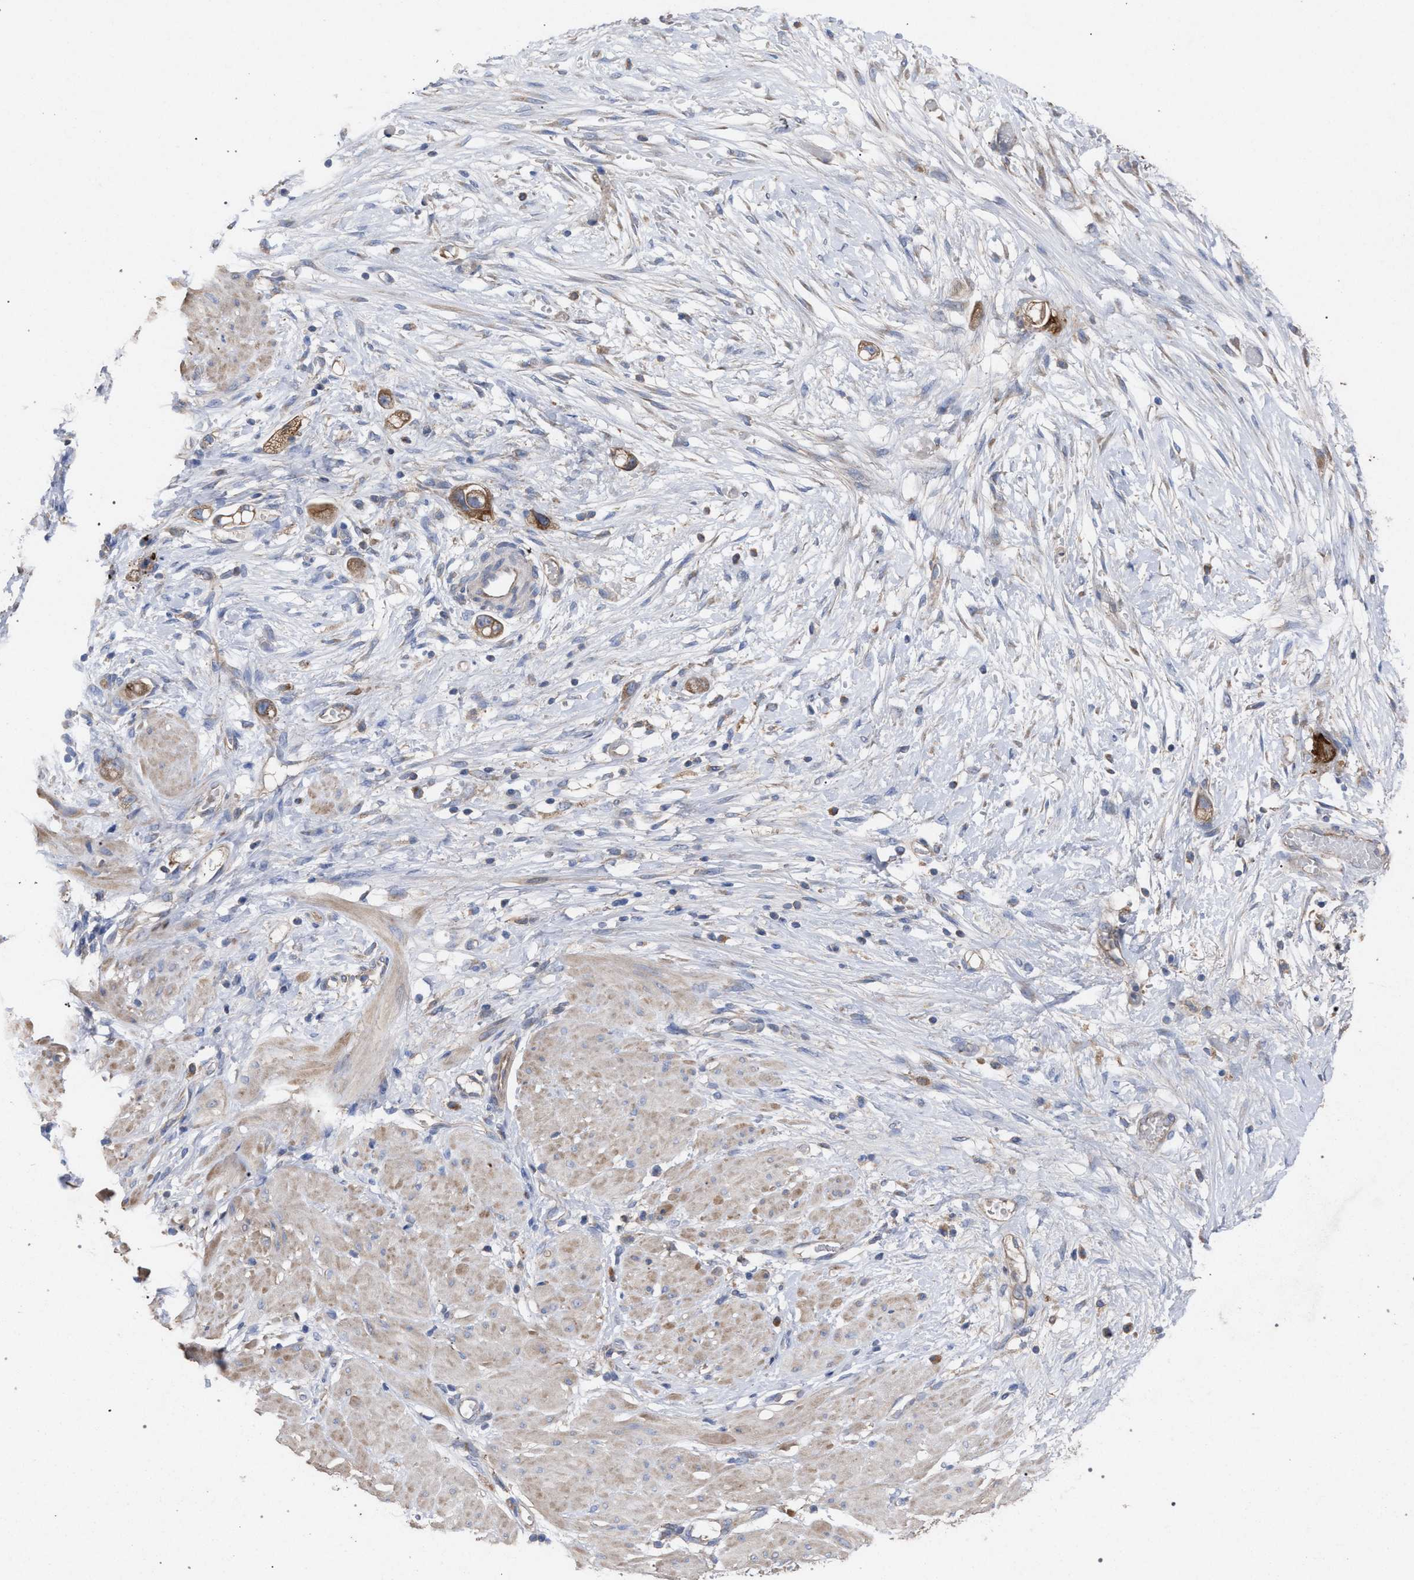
{"staining": {"intensity": "moderate", "quantity": ">75%", "location": "cytoplasmic/membranous"}, "tissue": "stomach cancer", "cell_type": "Tumor cells", "image_type": "cancer", "snomed": [{"axis": "morphology", "description": "Adenocarcinoma, NOS"}, {"axis": "topography", "description": "Stomach"}, {"axis": "topography", "description": "Stomach, lower"}], "caption": "Human stomach cancer stained for a protein (brown) exhibits moderate cytoplasmic/membranous positive expression in about >75% of tumor cells.", "gene": "BCL2L12", "patient": {"sex": "female", "age": 48}}